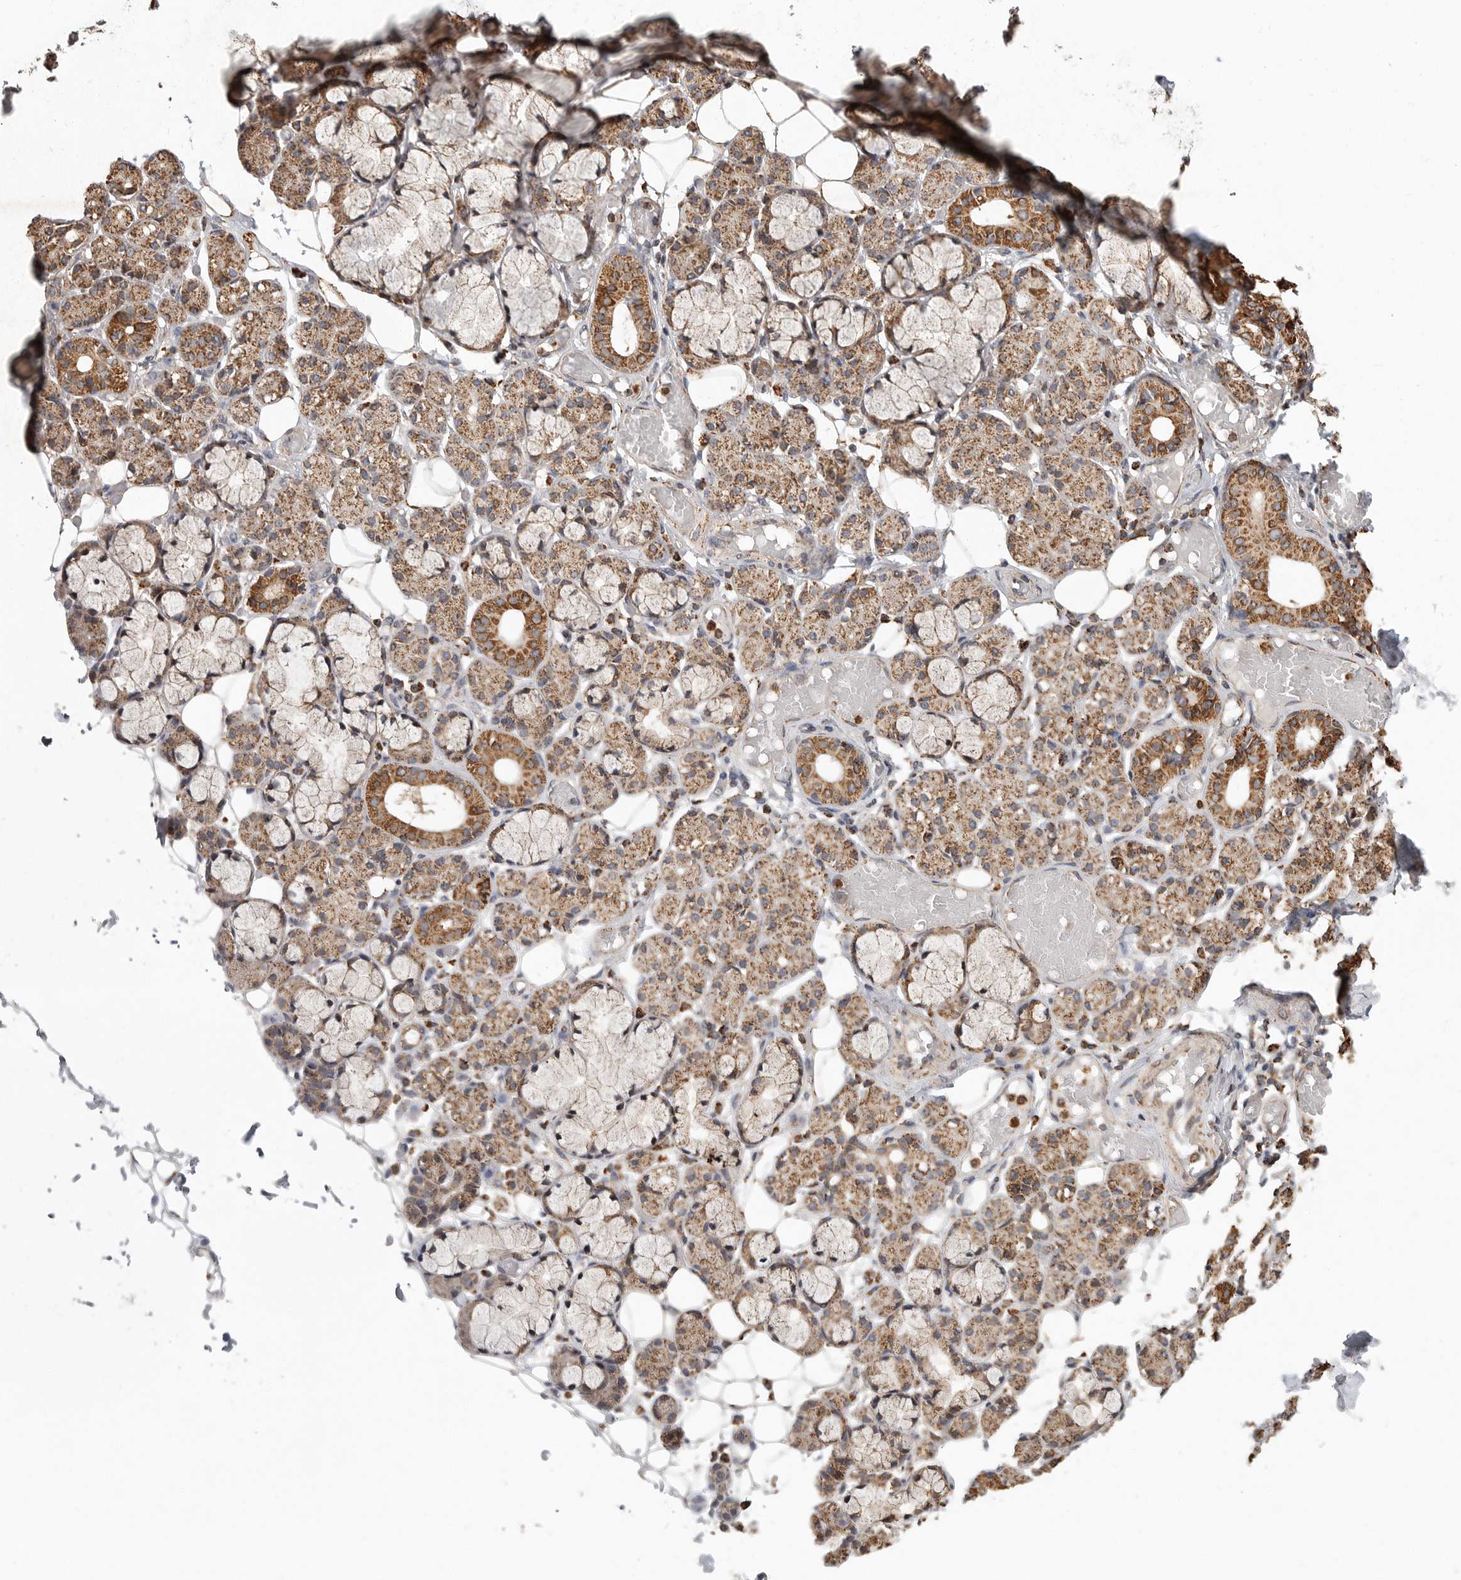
{"staining": {"intensity": "moderate", "quantity": ">75%", "location": "cytoplasmic/membranous"}, "tissue": "salivary gland", "cell_type": "Glandular cells", "image_type": "normal", "snomed": [{"axis": "morphology", "description": "Normal tissue, NOS"}, {"axis": "topography", "description": "Salivary gland"}], "caption": "The micrograph exhibits staining of normal salivary gland, revealing moderate cytoplasmic/membranous protein expression (brown color) within glandular cells.", "gene": "GCNT2", "patient": {"sex": "male", "age": 63}}